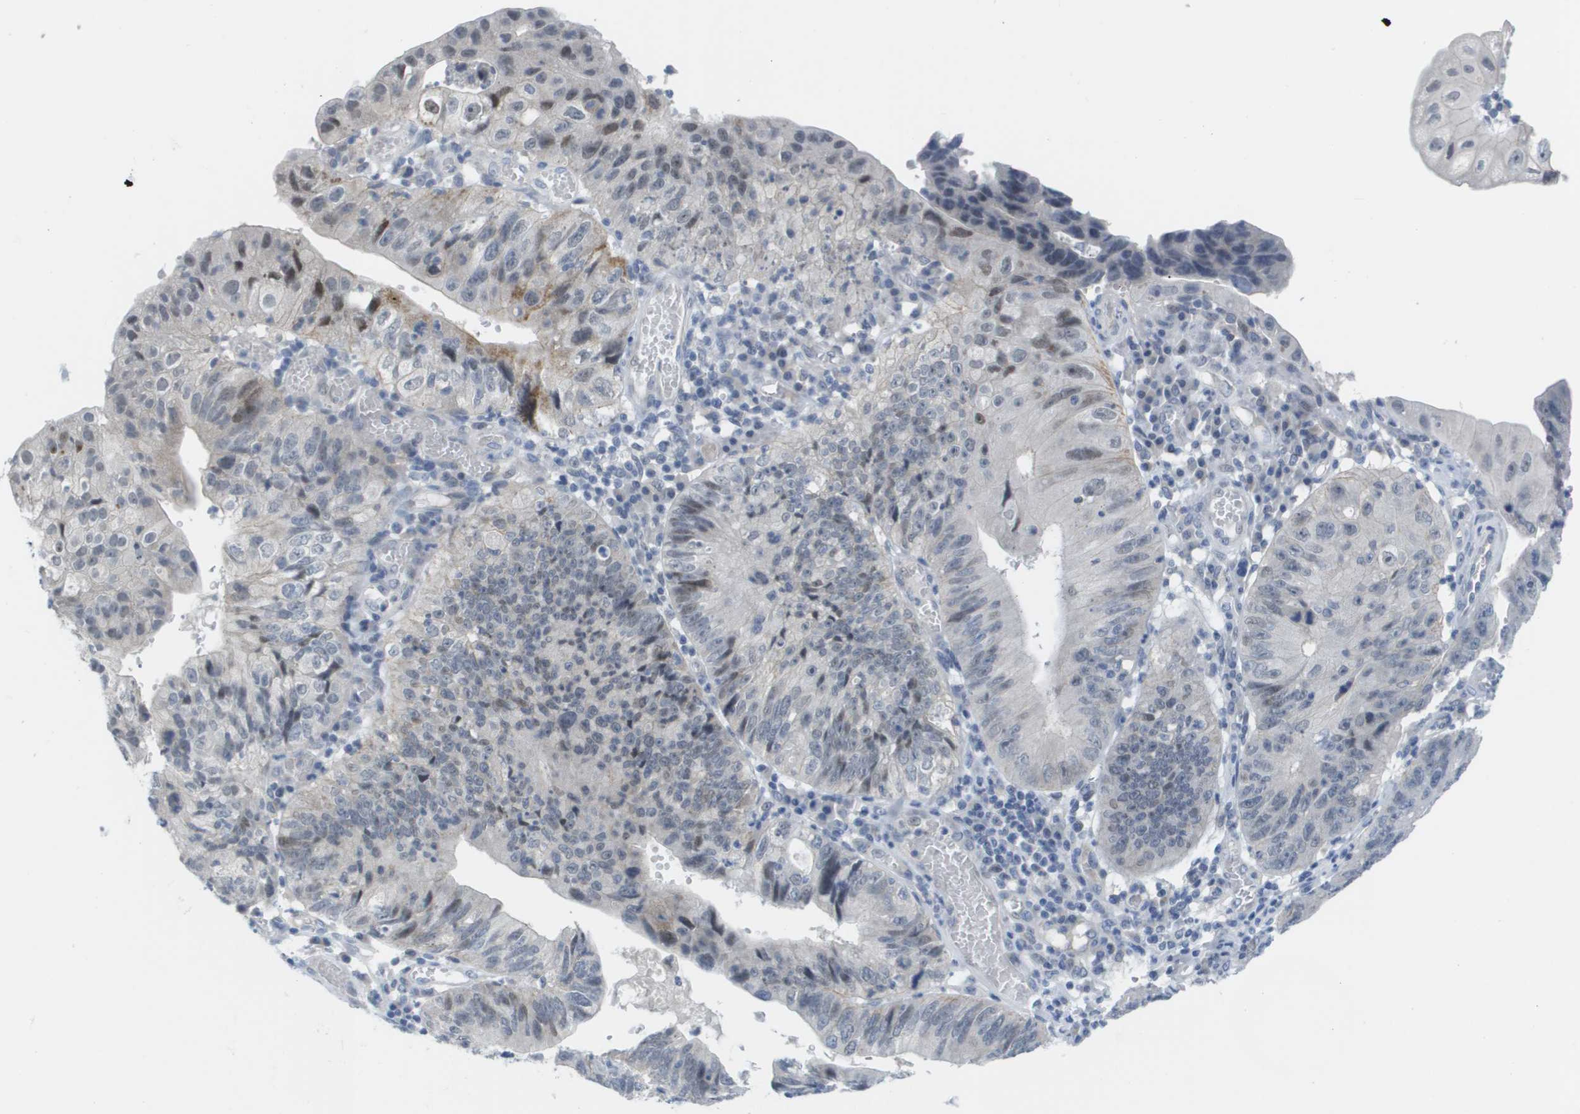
{"staining": {"intensity": "weak", "quantity": "<25%", "location": "cytoplasmic/membranous,nuclear"}, "tissue": "stomach cancer", "cell_type": "Tumor cells", "image_type": "cancer", "snomed": [{"axis": "morphology", "description": "Adenocarcinoma, NOS"}, {"axis": "topography", "description": "Stomach"}], "caption": "High magnification brightfield microscopy of stomach adenocarcinoma stained with DAB (3,3'-diaminobenzidine) (brown) and counterstained with hematoxylin (blue): tumor cells show no significant expression.", "gene": "PDE4A", "patient": {"sex": "male", "age": 59}}